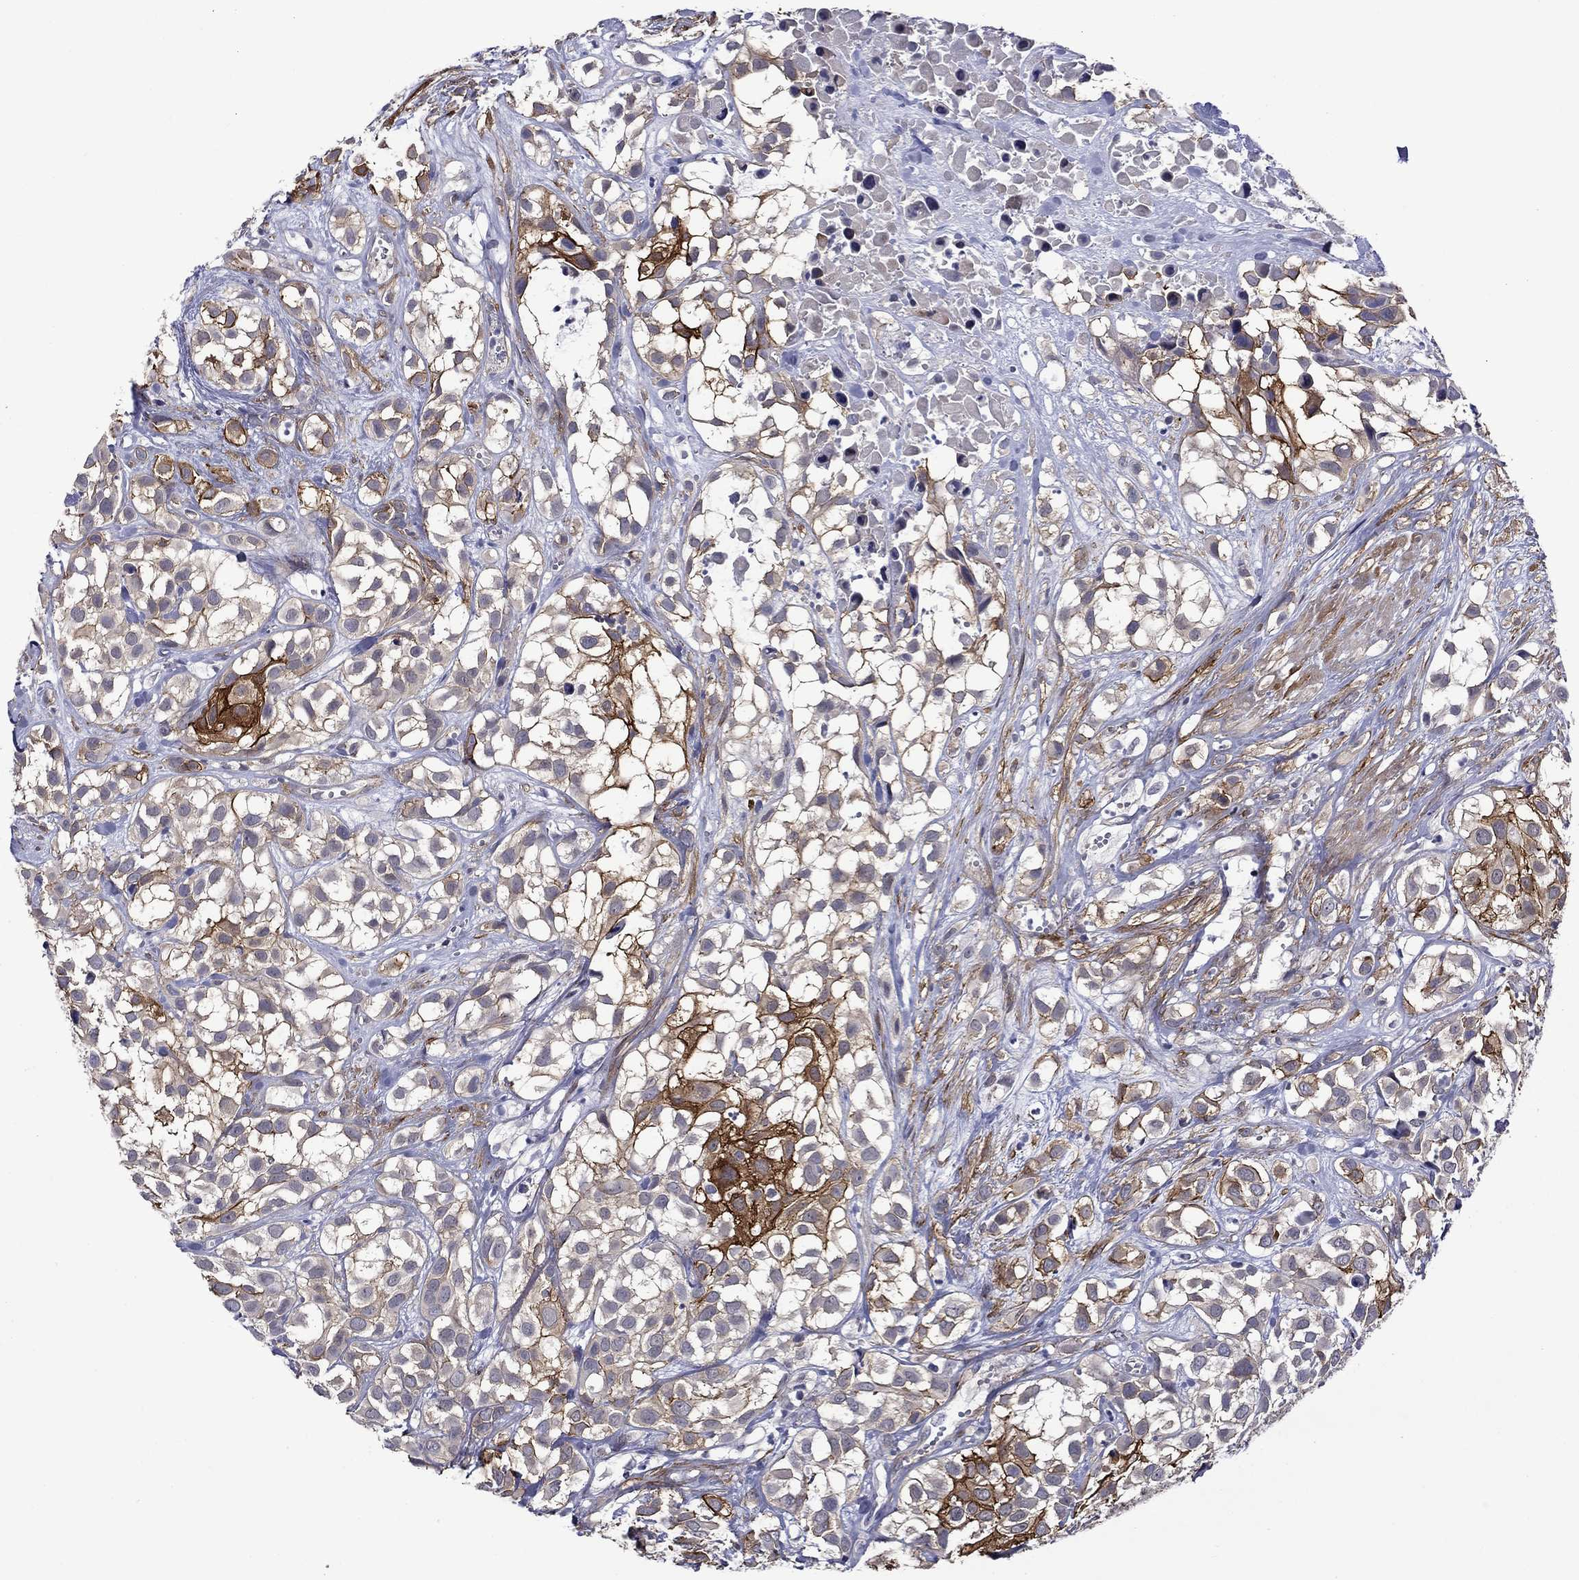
{"staining": {"intensity": "strong", "quantity": "25%-75%", "location": "cytoplasmic/membranous"}, "tissue": "urothelial cancer", "cell_type": "Tumor cells", "image_type": "cancer", "snomed": [{"axis": "morphology", "description": "Urothelial carcinoma, High grade"}, {"axis": "topography", "description": "Urinary bladder"}], "caption": "Human urothelial cancer stained for a protein (brown) displays strong cytoplasmic/membranous positive expression in approximately 25%-75% of tumor cells.", "gene": "LMO7", "patient": {"sex": "male", "age": 56}}